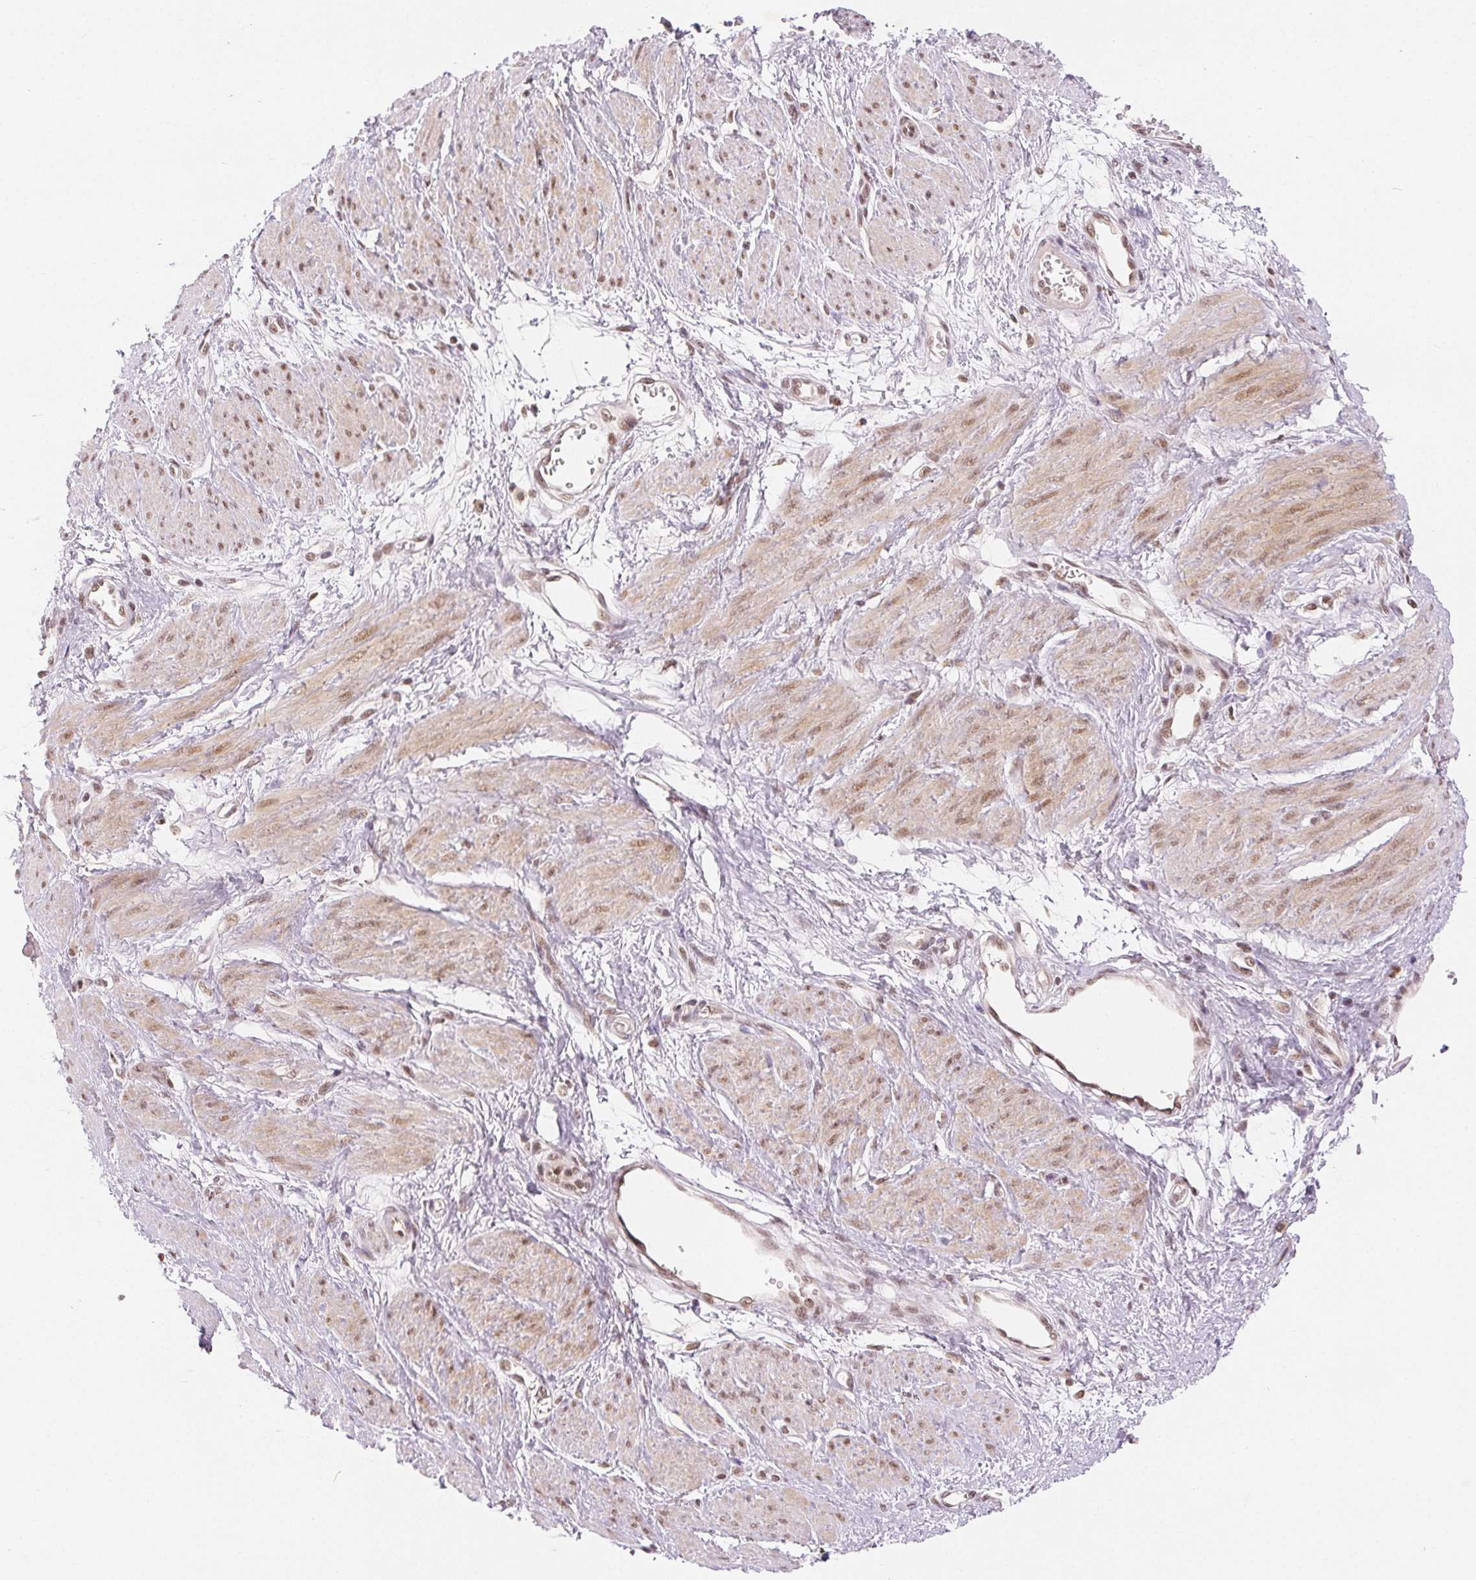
{"staining": {"intensity": "moderate", "quantity": ">75%", "location": "nuclear"}, "tissue": "smooth muscle", "cell_type": "Smooth muscle cells", "image_type": "normal", "snomed": [{"axis": "morphology", "description": "Normal tissue, NOS"}, {"axis": "topography", "description": "Smooth muscle"}, {"axis": "topography", "description": "Uterus"}], "caption": "Immunohistochemical staining of unremarkable human smooth muscle reveals medium levels of moderate nuclear positivity in approximately >75% of smooth muscle cells. The protein is stained brown, and the nuclei are stained in blue (DAB IHC with brightfield microscopy, high magnification).", "gene": "DEK", "patient": {"sex": "female", "age": 39}}